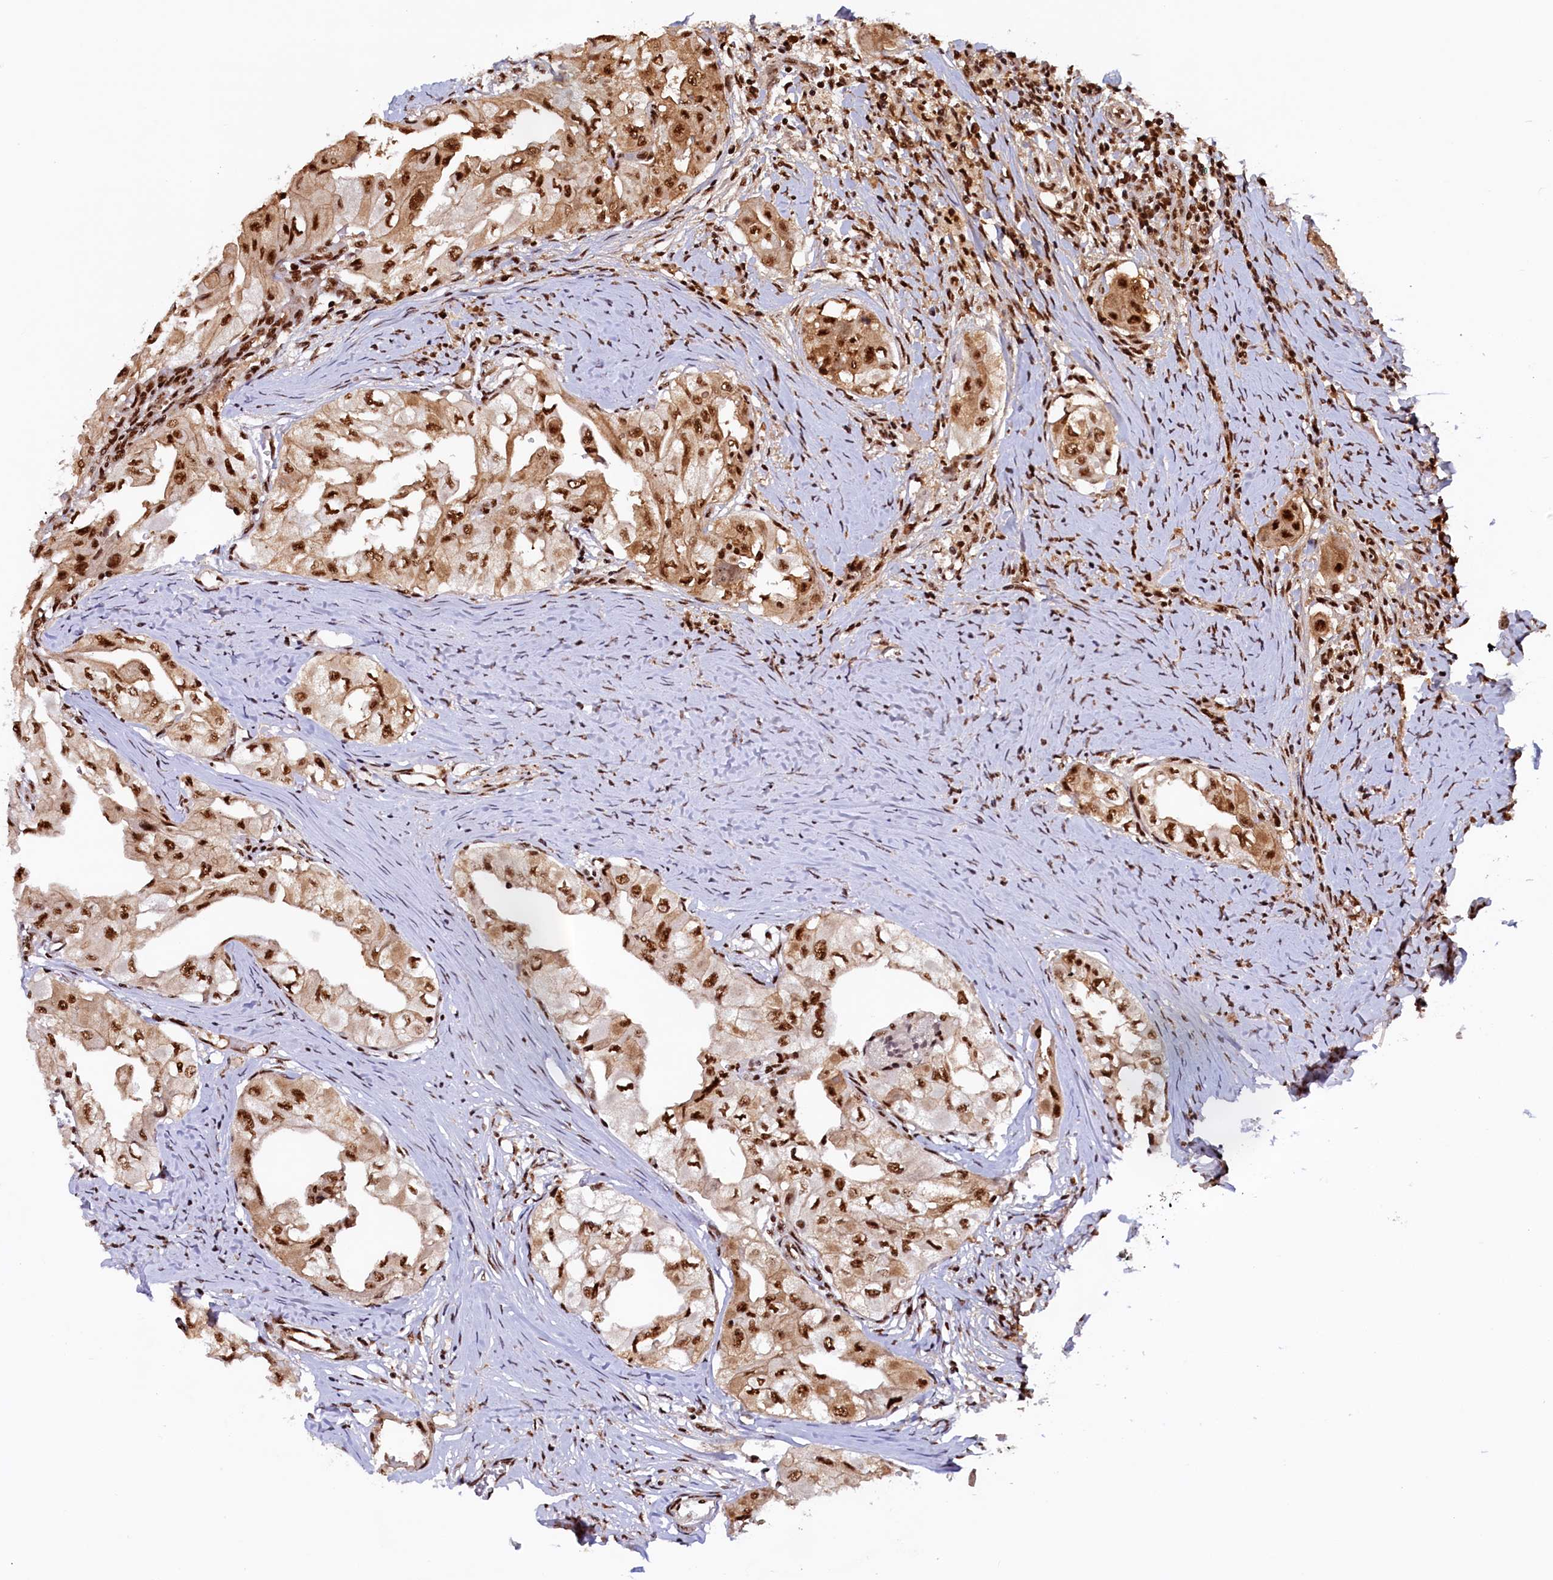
{"staining": {"intensity": "strong", "quantity": ">75%", "location": "cytoplasmic/membranous,nuclear"}, "tissue": "thyroid cancer", "cell_type": "Tumor cells", "image_type": "cancer", "snomed": [{"axis": "morphology", "description": "Papillary adenocarcinoma, NOS"}, {"axis": "topography", "description": "Thyroid gland"}], "caption": "This photomicrograph demonstrates immunohistochemistry (IHC) staining of human thyroid papillary adenocarcinoma, with high strong cytoplasmic/membranous and nuclear positivity in about >75% of tumor cells.", "gene": "ZC3H18", "patient": {"sex": "female", "age": 59}}